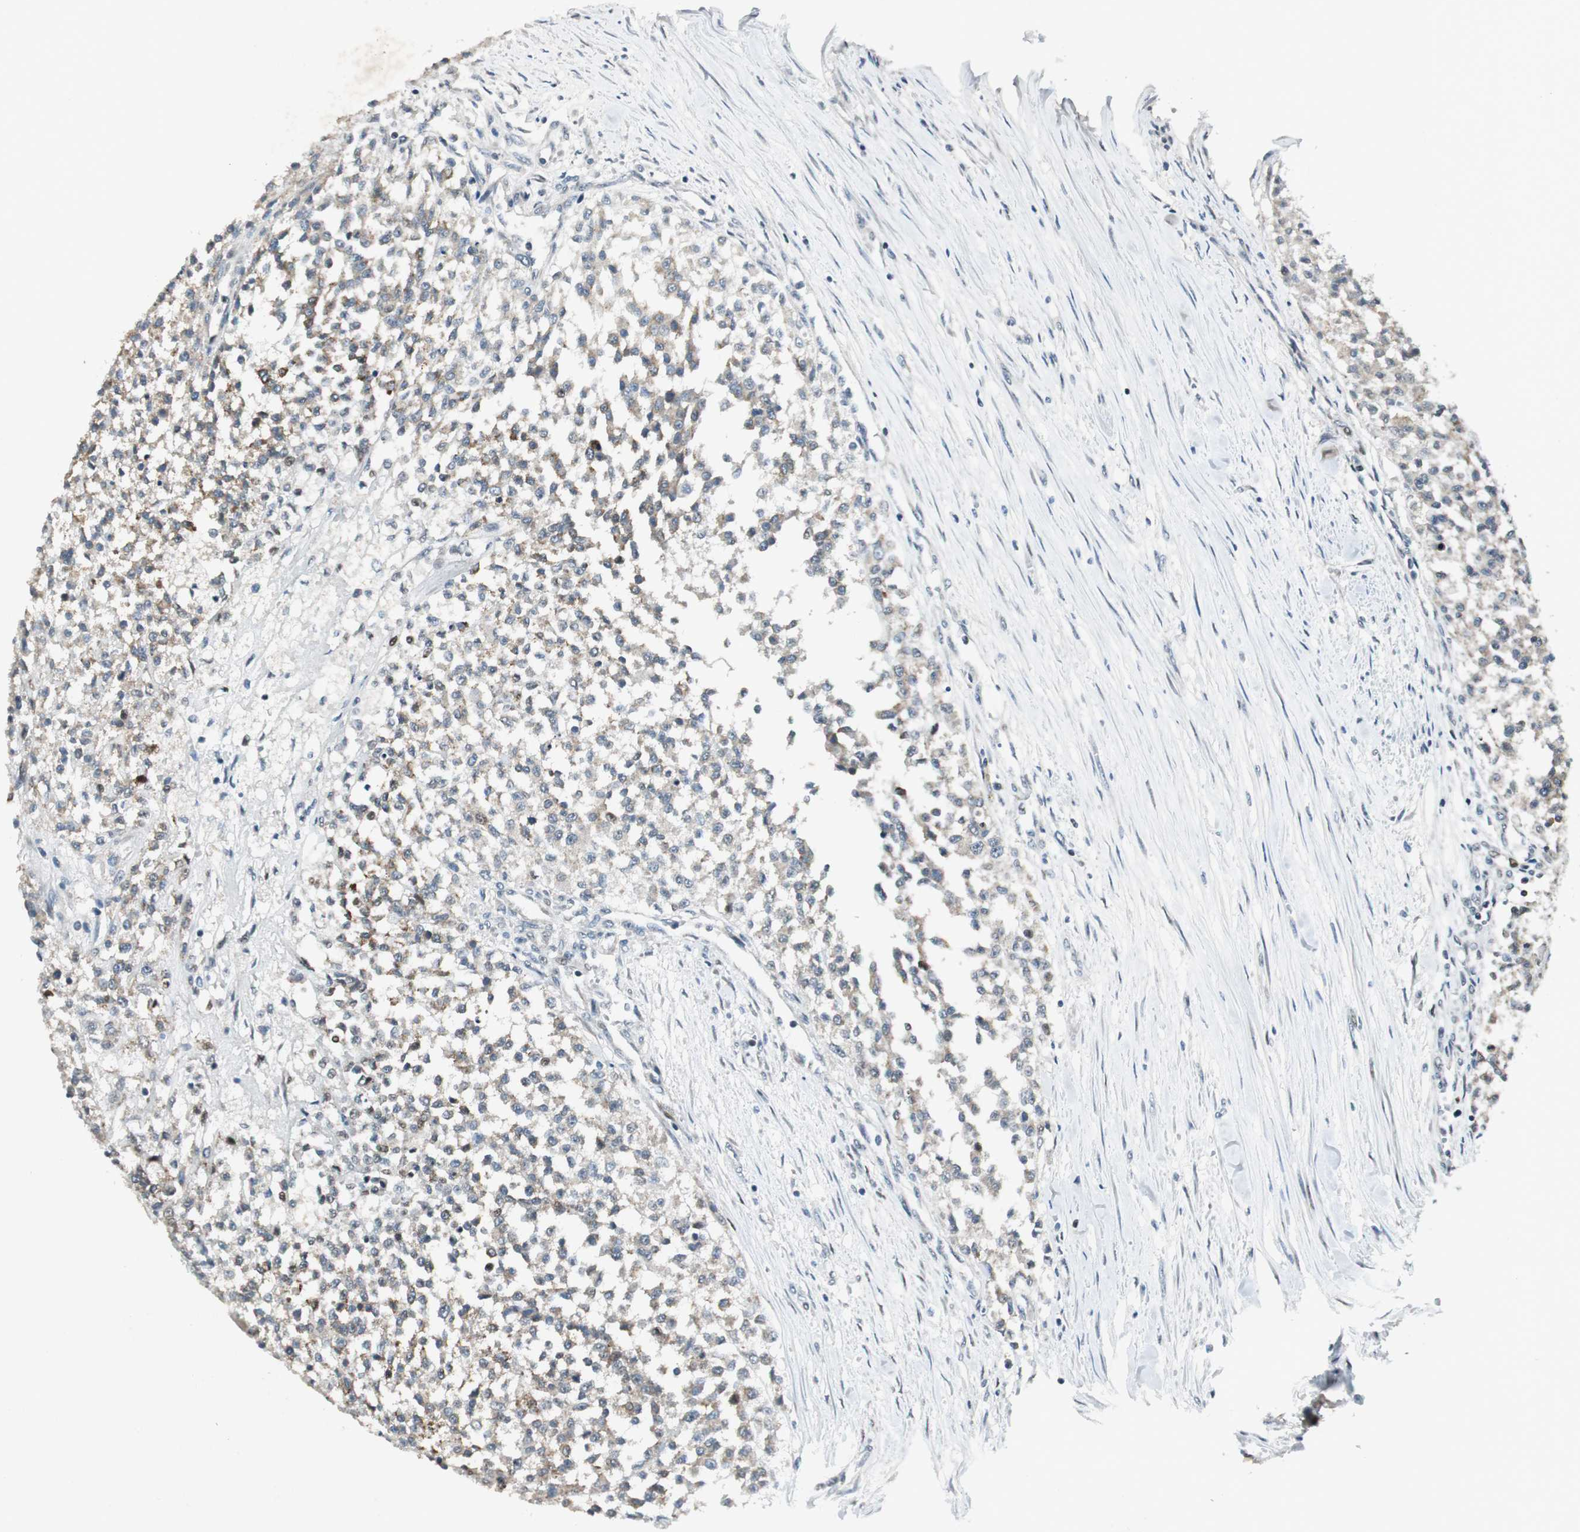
{"staining": {"intensity": "weak", "quantity": "25%-75%", "location": "cytoplasmic/membranous"}, "tissue": "testis cancer", "cell_type": "Tumor cells", "image_type": "cancer", "snomed": [{"axis": "morphology", "description": "Seminoma, NOS"}, {"axis": "topography", "description": "Testis"}], "caption": "Human testis cancer (seminoma) stained for a protein (brown) exhibits weak cytoplasmic/membranous positive positivity in about 25%-75% of tumor cells.", "gene": "AJUBA", "patient": {"sex": "male", "age": 59}}